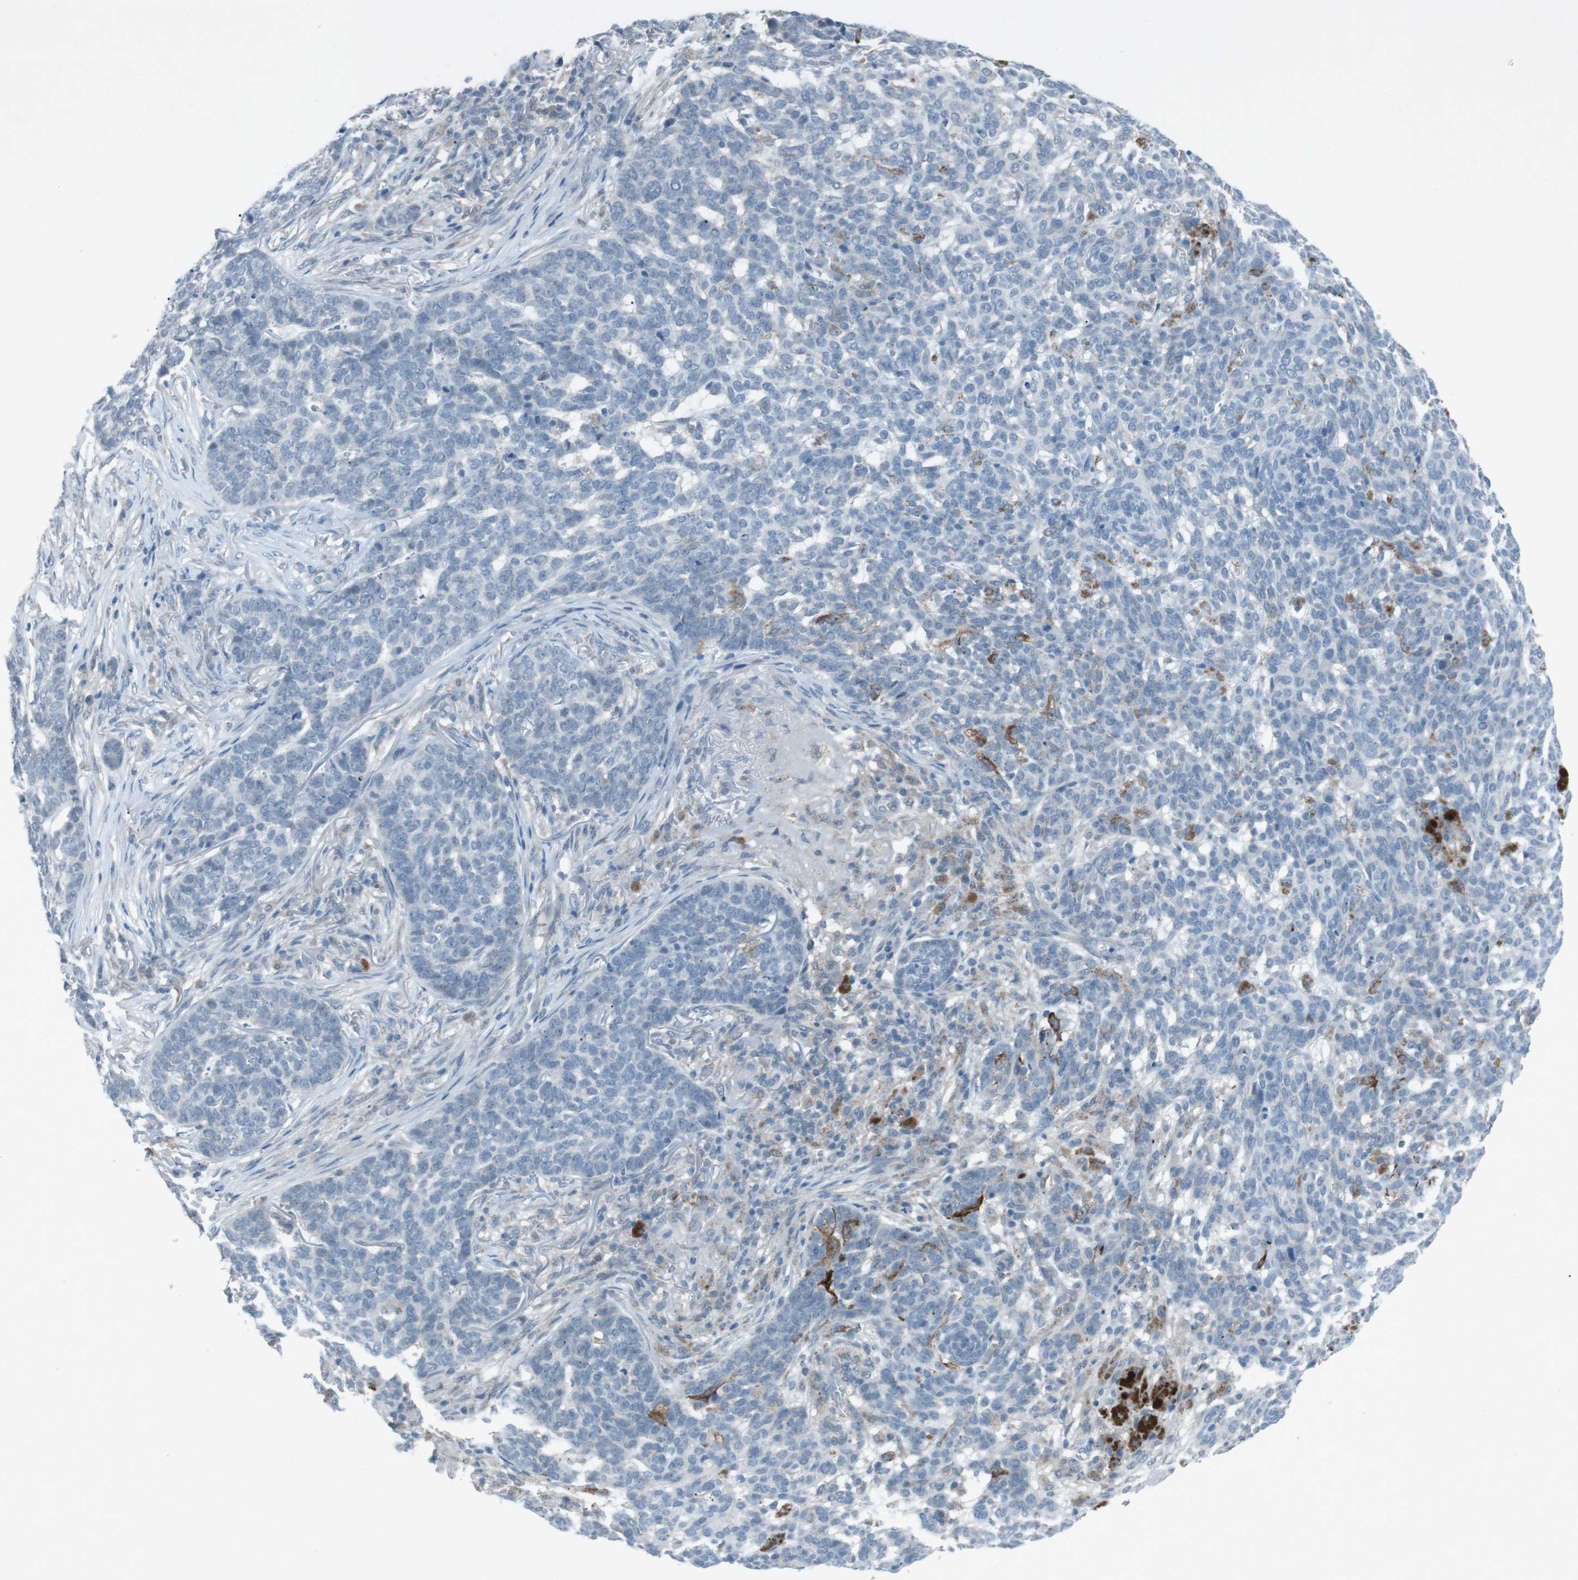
{"staining": {"intensity": "negative", "quantity": "none", "location": "none"}, "tissue": "skin cancer", "cell_type": "Tumor cells", "image_type": "cancer", "snomed": [{"axis": "morphology", "description": "Basal cell carcinoma"}, {"axis": "topography", "description": "Skin"}], "caption": "This is a histopathology image of immunohistochemistry (IHC) staining of skin cancer (basal cell carcinoma), which shows no expression in tumor cells.", "gene": "FCRLA", "patient": {"sex": "male", "age": 85}}